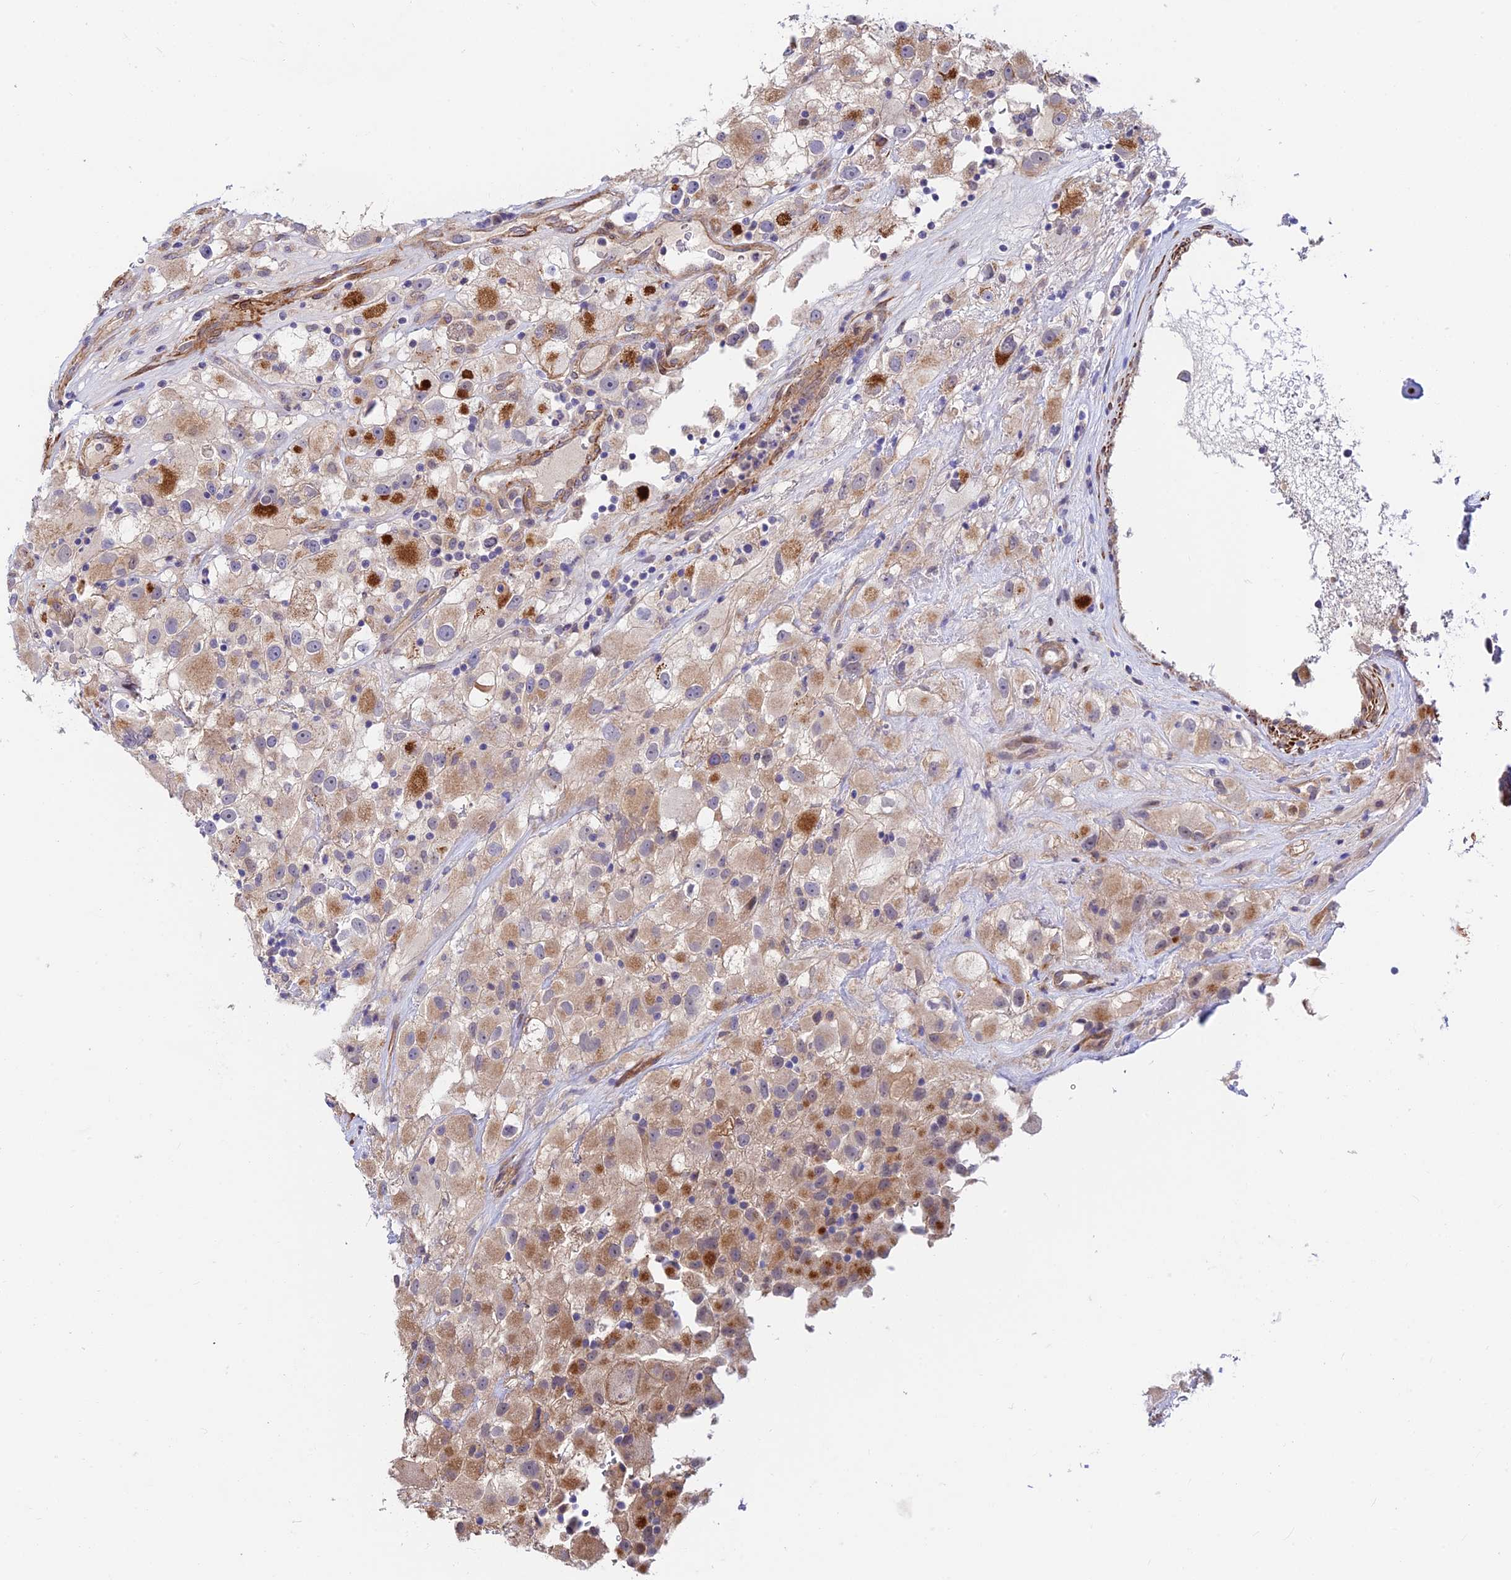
{"staining": {"intensity": "moderate", "quantity": "25%-75%", "location": "cytoplasmic/membranous"}, "tissue": "renal cancer", "cell_type": "Tumor cells", "image_type": "cancer", "snomed": [{"axis": "morphology", "description": "Adenocarcinoma, NOS"}, {"axis": "topography", "description": "Kidney"}], "caption": "Adenocarcinoma (renal) stained with a brown dye reveals moderate cytoplasmic/membranous positive expression in approximately 25%-75% of tumor cells.", "gene": "ANKRD50", "patient": {"sex": "female", "age": 52}}